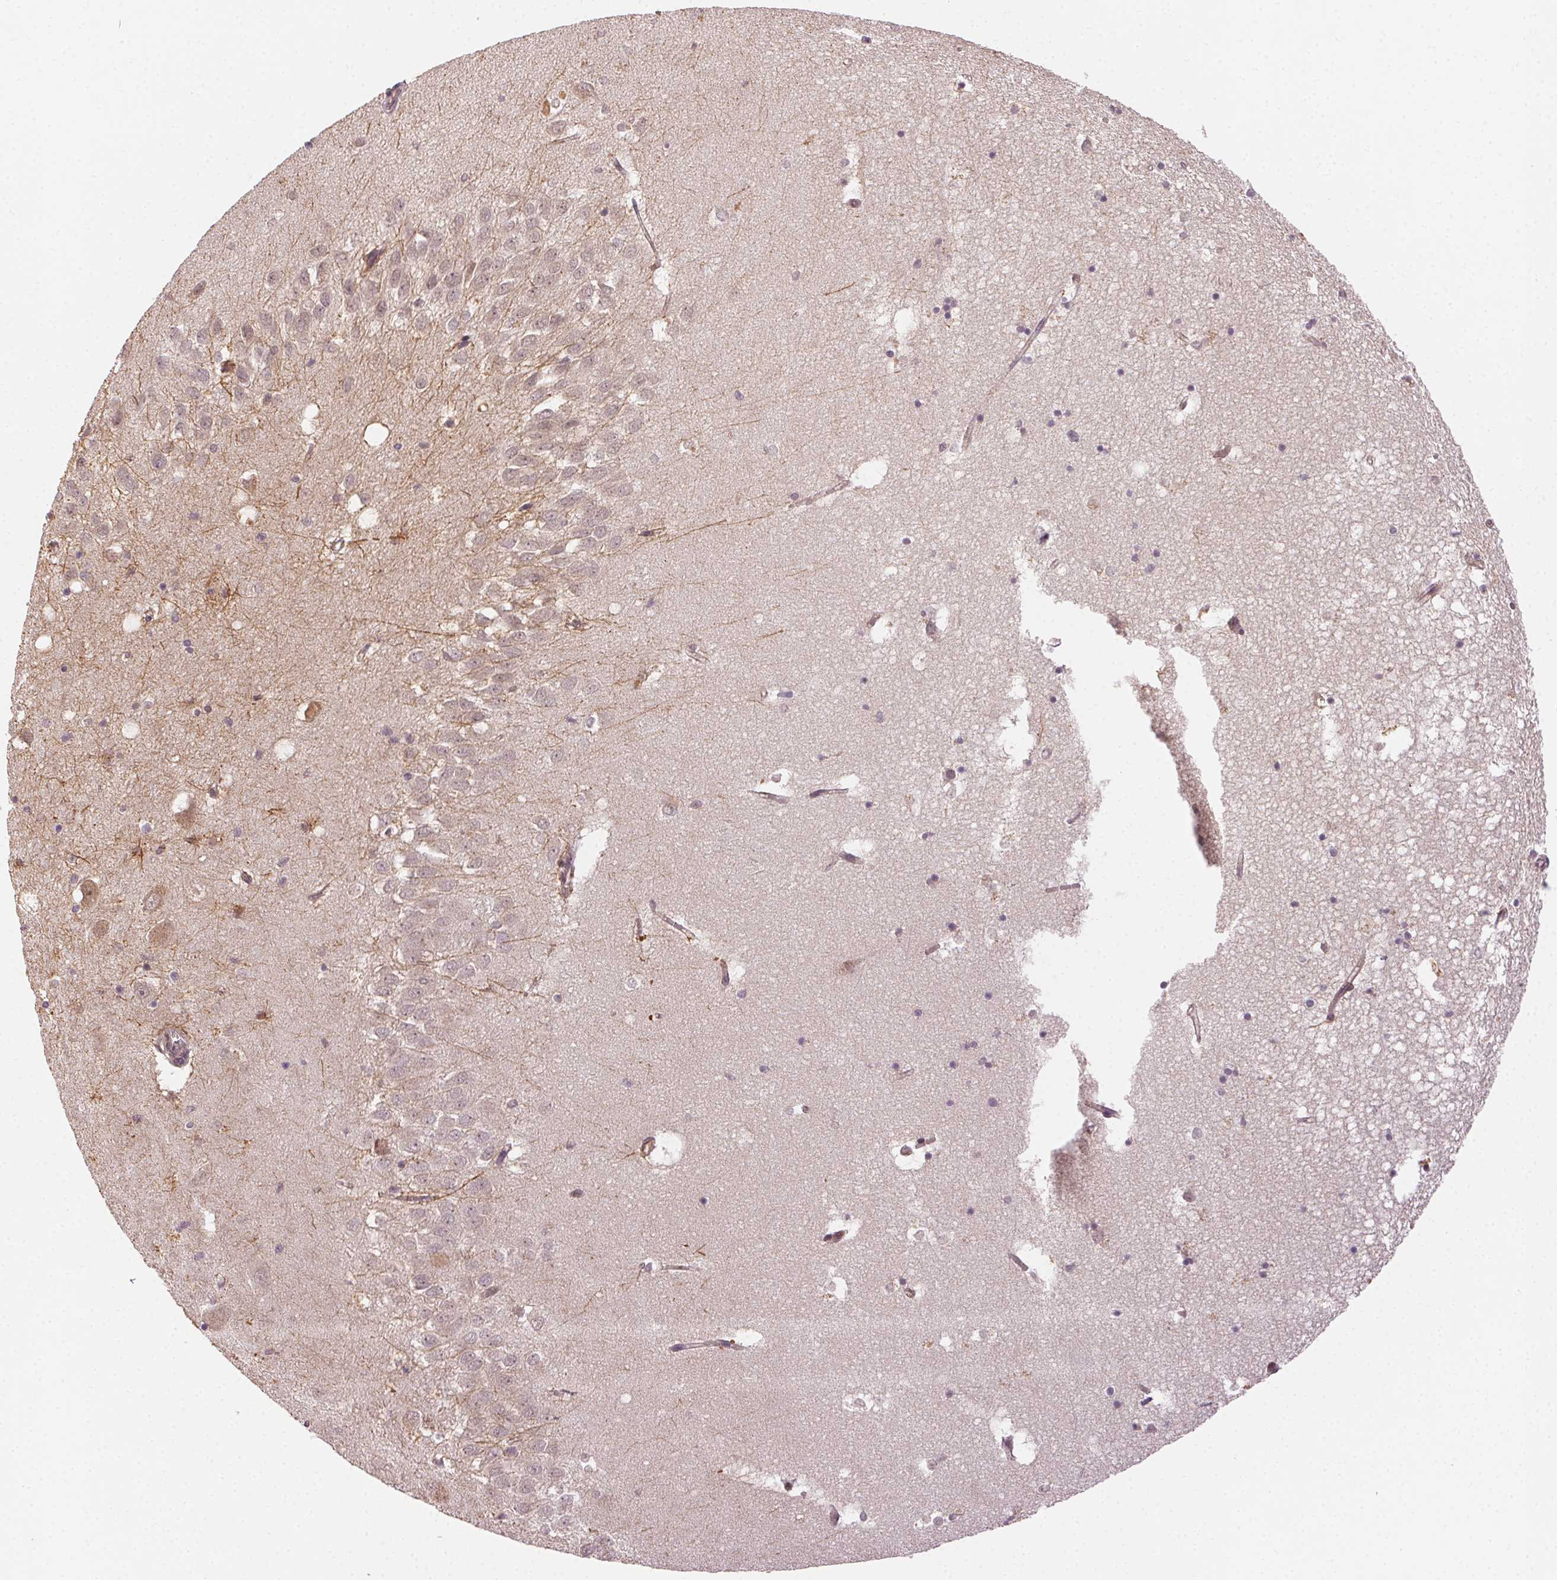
{"staining": {"intensity": "negative", "quantity": "none", "location": "none"}, "tissue": "hippocampus", "cell_type": "Glial cells", "image_type": "normal", "snomed": [{"axis": "morphology", "description": "Normal tissue, NOS"}, {"axis": "topography", "description": "Hippocampus"}], "caption": "Immunohistochemistry (IHC) of normal hippocampus demonstrates no expression in glial cells.", "gene": "KLHL15", "patient": {"sex": "male", "age": 58}}